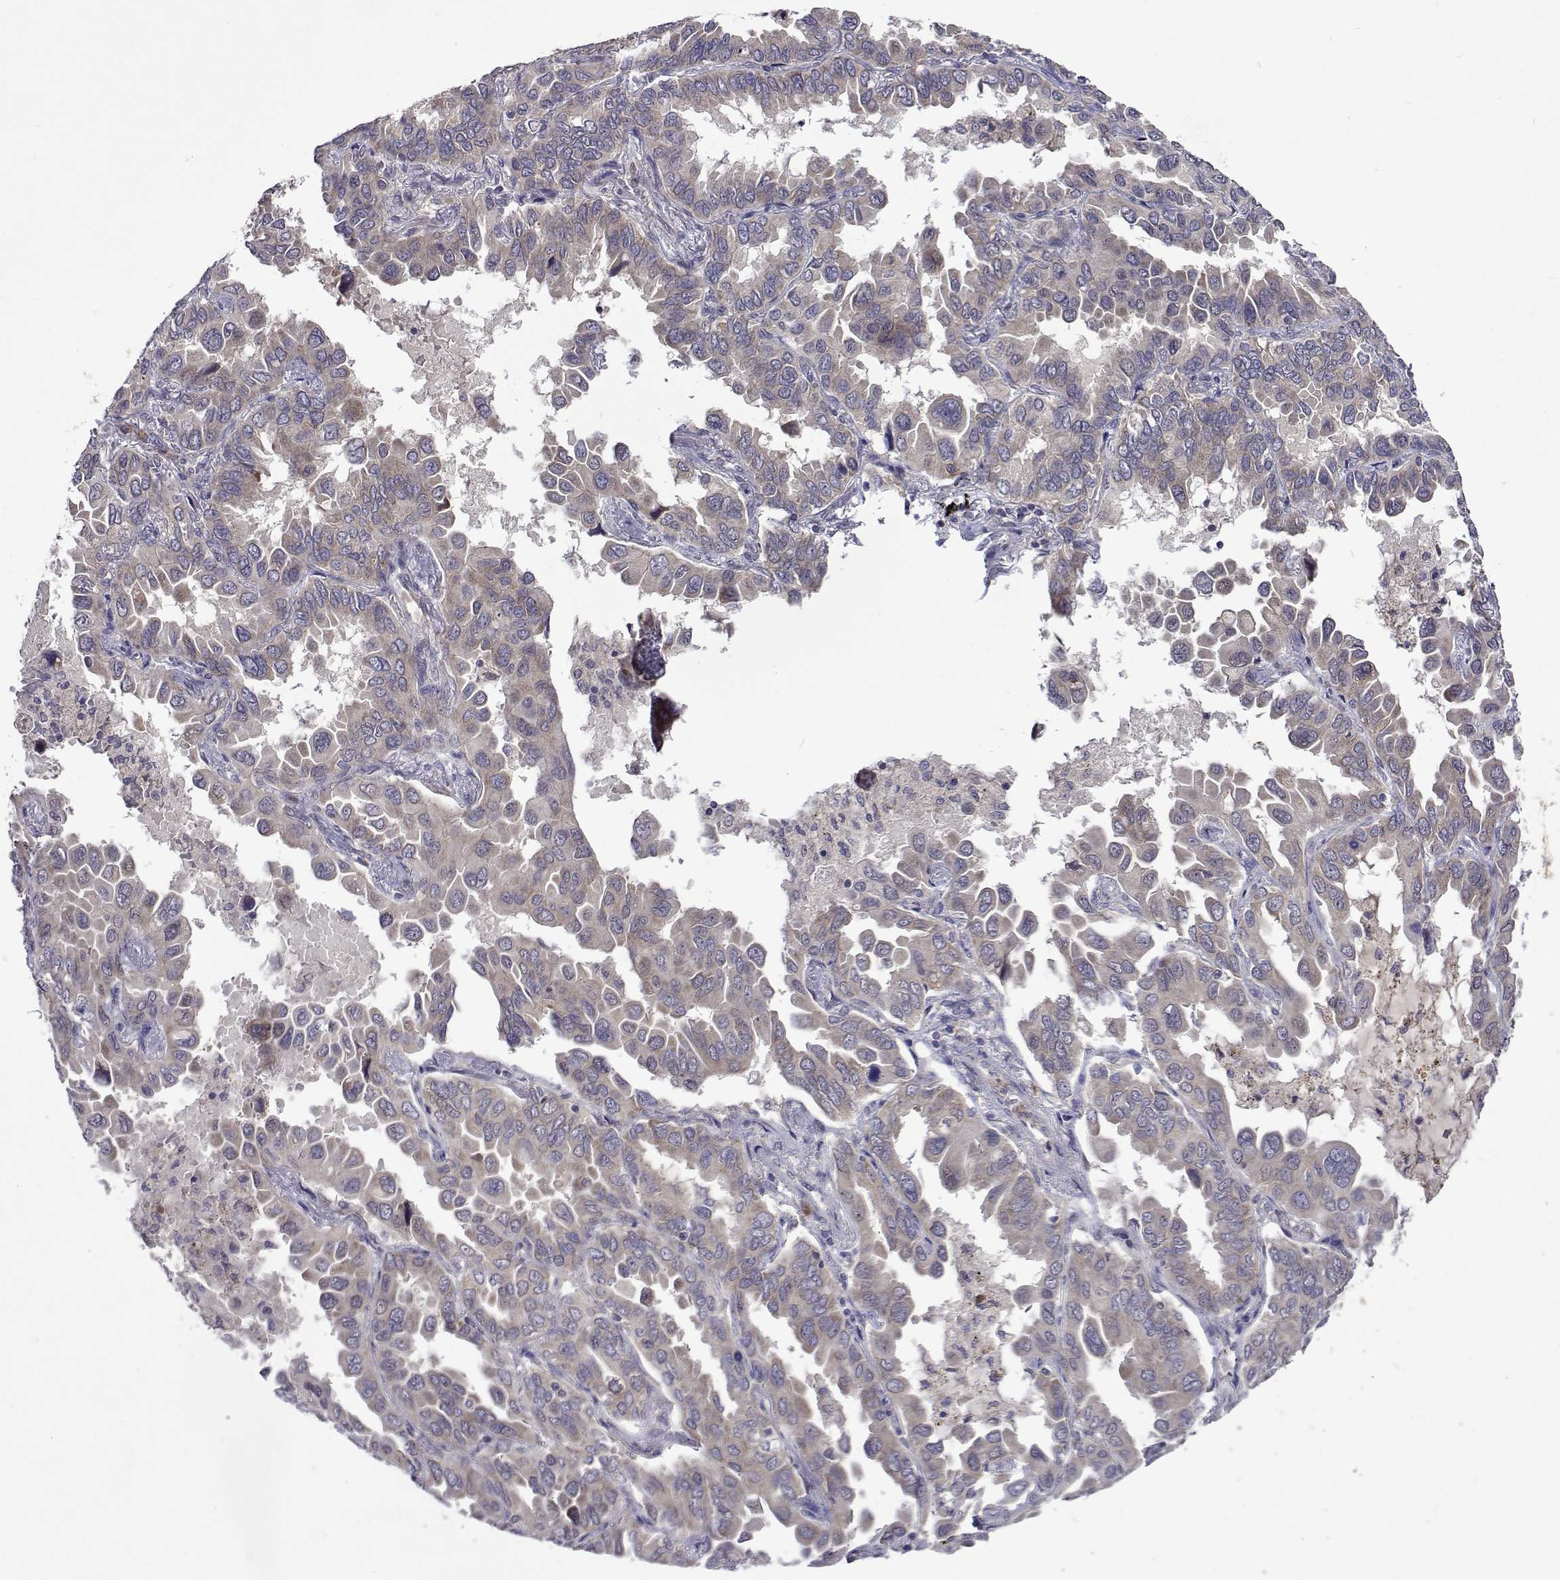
{"staining": {"intensity": "negative", "quantity": "none", "location": "none"}, "tissue": "lung cancer", "cell_type": "Tumor cells", "image_type": "cancer", "snomed": [{"axis": "morphology", "description": "Adenocarcinoma, NOS"}, {"axis": "topography", "description": "Lung"}], "caption": "An image of human lung cancer is negative for staining in tumor cells.", "gene": "TARBP2", "patient": {"sex": "male", "age": 64}}